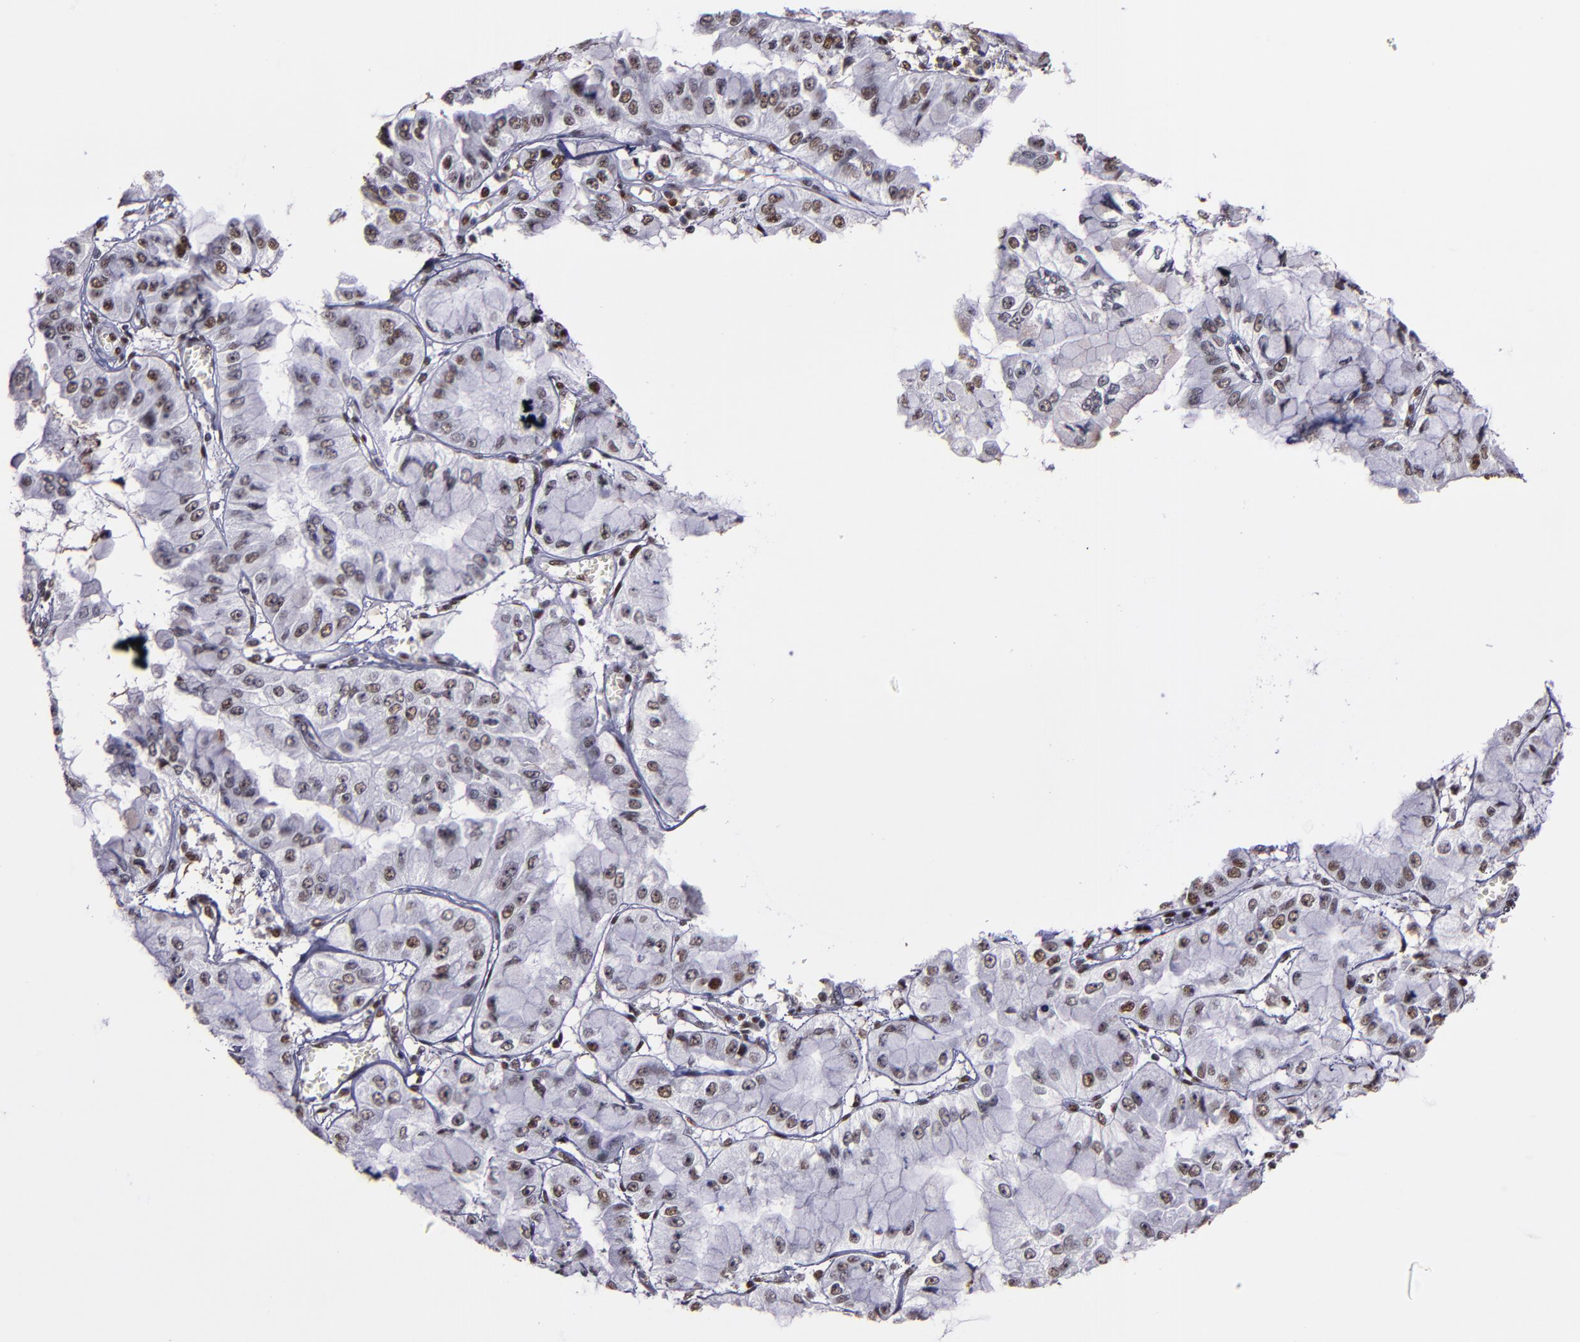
{"staining": {"intensity": "moderate", "quantity": "<25%", "location": "nuclear"}, "tissue": "liver cancer", "cell_type": "Tumor cells", "image_type": "cancer", "snomed": [{"axis": "morphology", "description": "Cholangiocarcinoma"}, {"axis": "topography", "description": "Liver"}], "caption": "Cholangiocarcinoma (liver) stained with a protein marker exhibits moderate staining in tumor cells.", "gene": "PPP4R3A", "patient": {"sex": "female", "age": 79}}